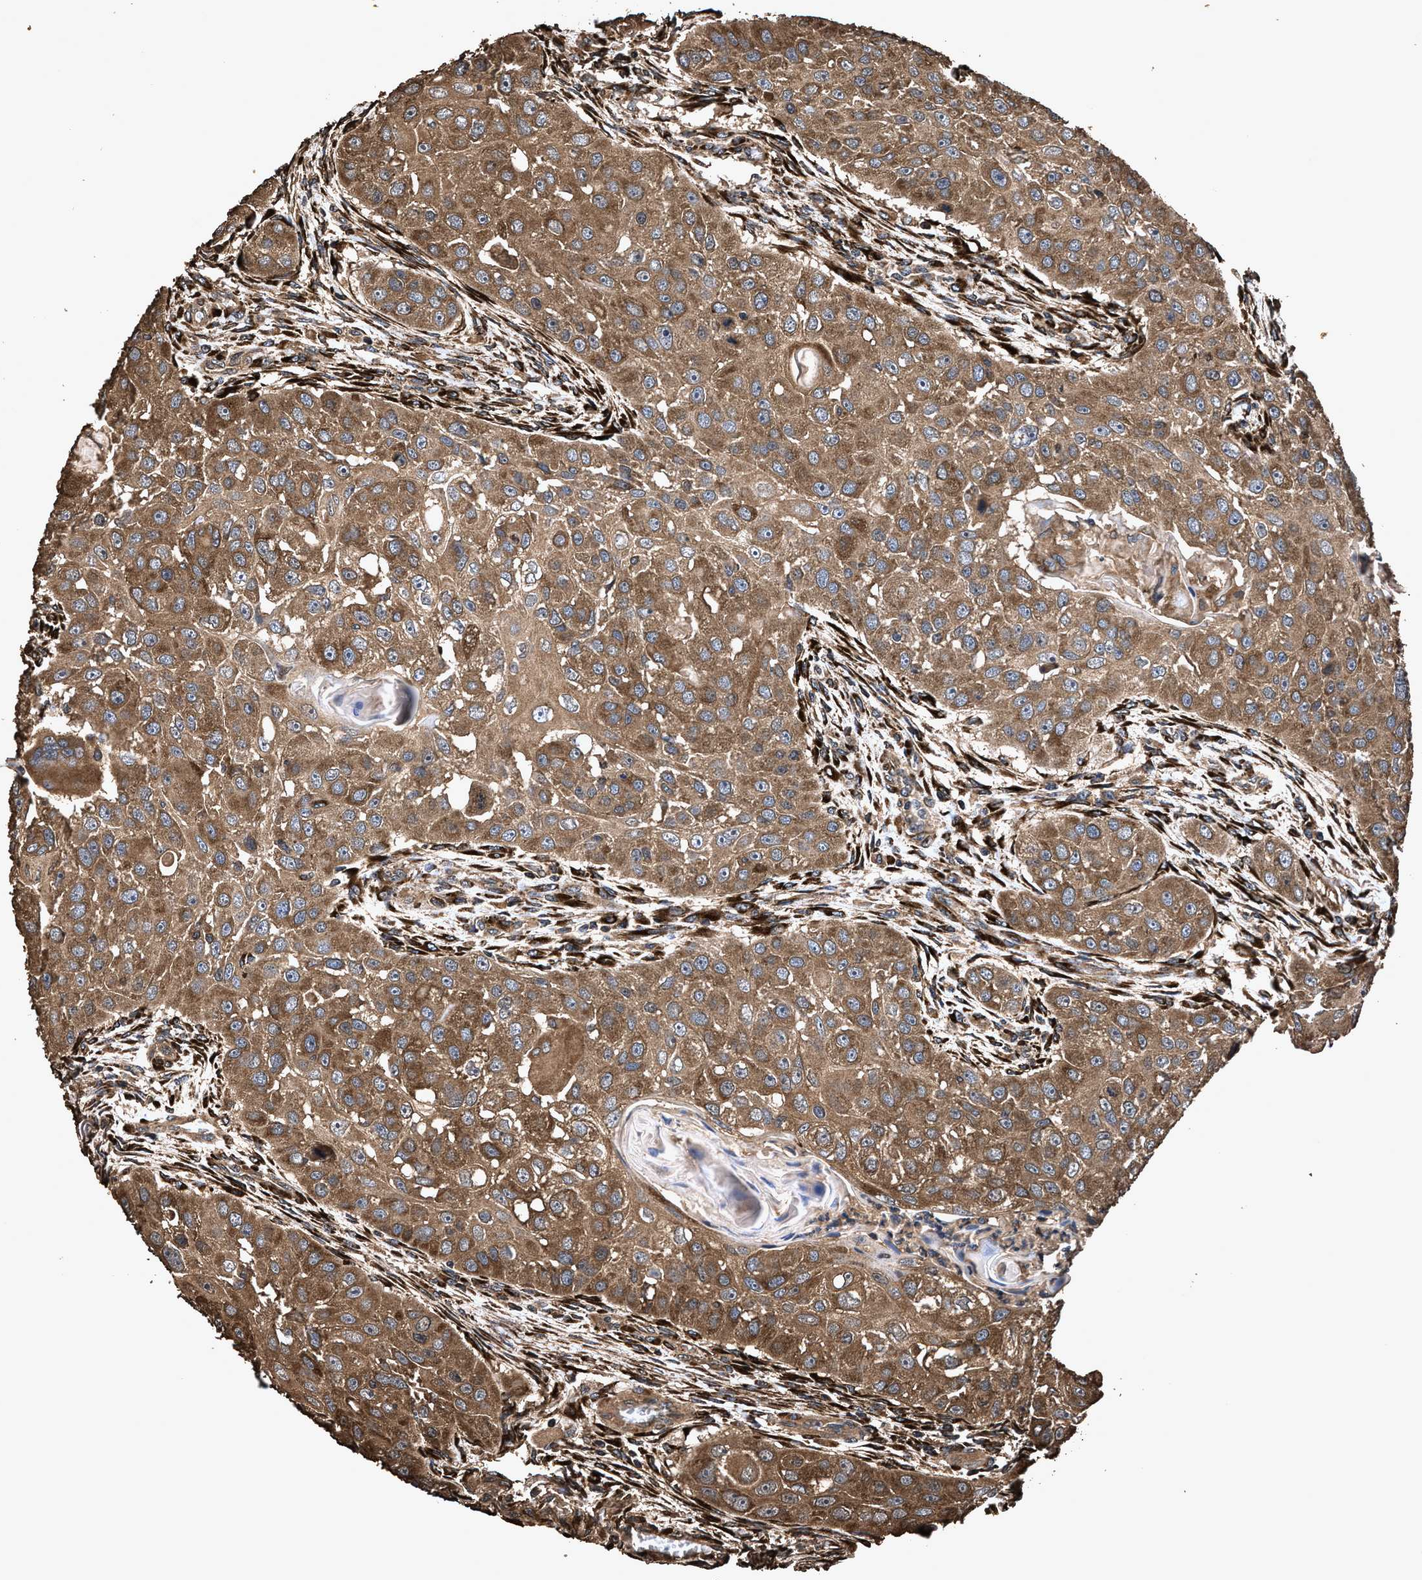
{"staining": {"intensity": "moderate", "quantity": ">75%", "location": "cytoplasmic/membranous"}, "tissue": "head and neck cancer", "cell_type": "Tumor cells", "image_type": "cancer", "snomed": [{"axis": "morphology", "description": "Normal tissue, NOS"}, {"axis": "morphology", "description": "Squamous cell carcinoma, NOS"}, {"axis": "topography", "description": "Skeletal muscle"}, {"axis": "topography", "description": "Head-Neck"}], "caption": "Protein positivity by immunohistochemistry displays moderate cytoplasmic/membranous expression in approximately >75% of tumor cells in head and neck cancer (squamous cell carcinoma).", "gene": "ZMYND19", "patient": {"sex": "male", "age": 51}}